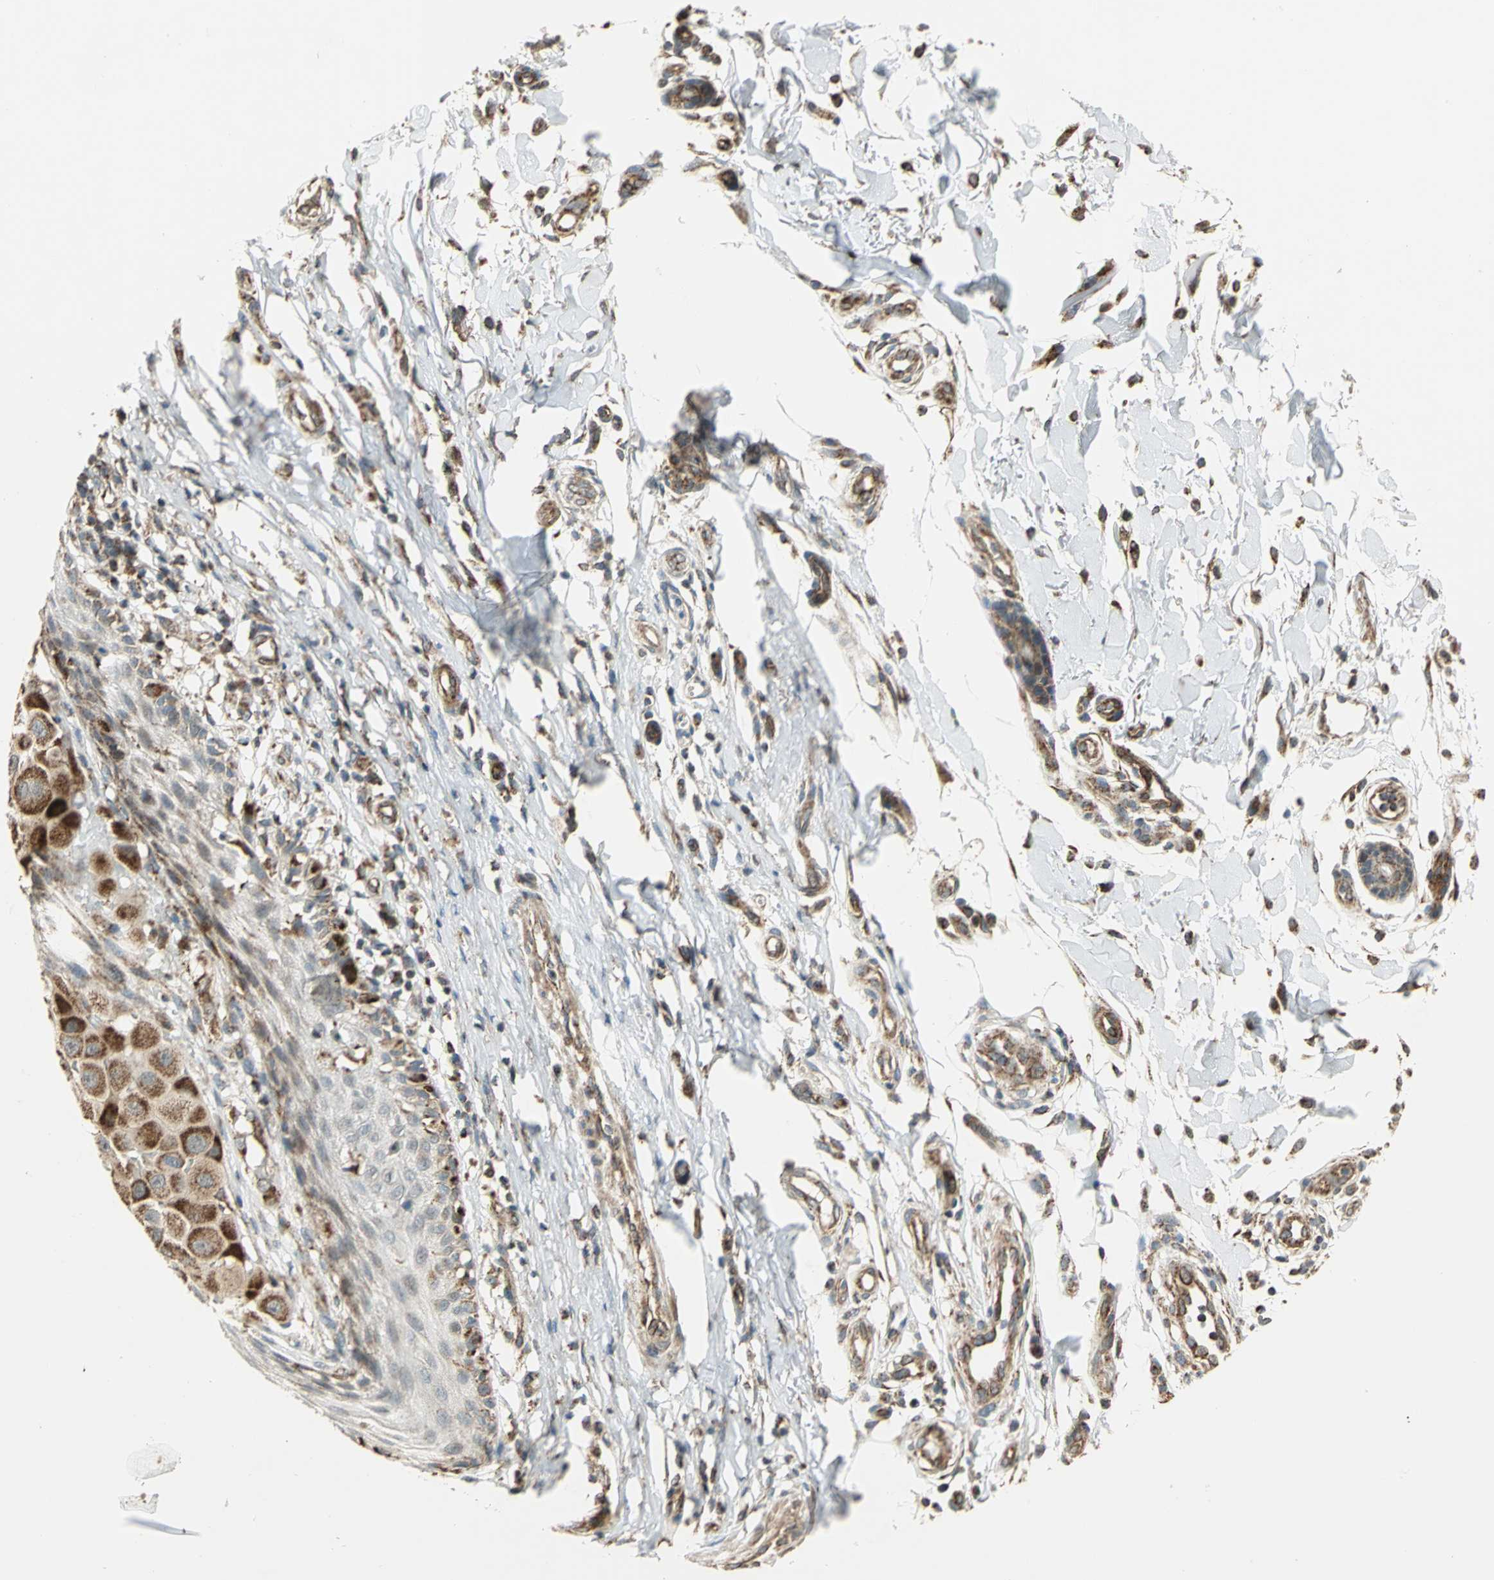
{"staining": {"intensity": "moderate", "quantity": ">75%", "location": "cytoplasmic/membranous"}, "tissue": "melanoma", "cell_type": "Tumor cells", "image_type": "cancer", "snomed": [{"axis": "morphology", "description": "Malignant melanoma, NOS"}, {"axis": "topography", "description": "Skin"}], "caption": "Immunohistochemistry of melanoma demonstrates medium levels of moderate cytoplasmic/membranous staining in about >75% of tumor cells.", "gene": "MRPS22", "patient": {"sex": "female", "age": 81}}